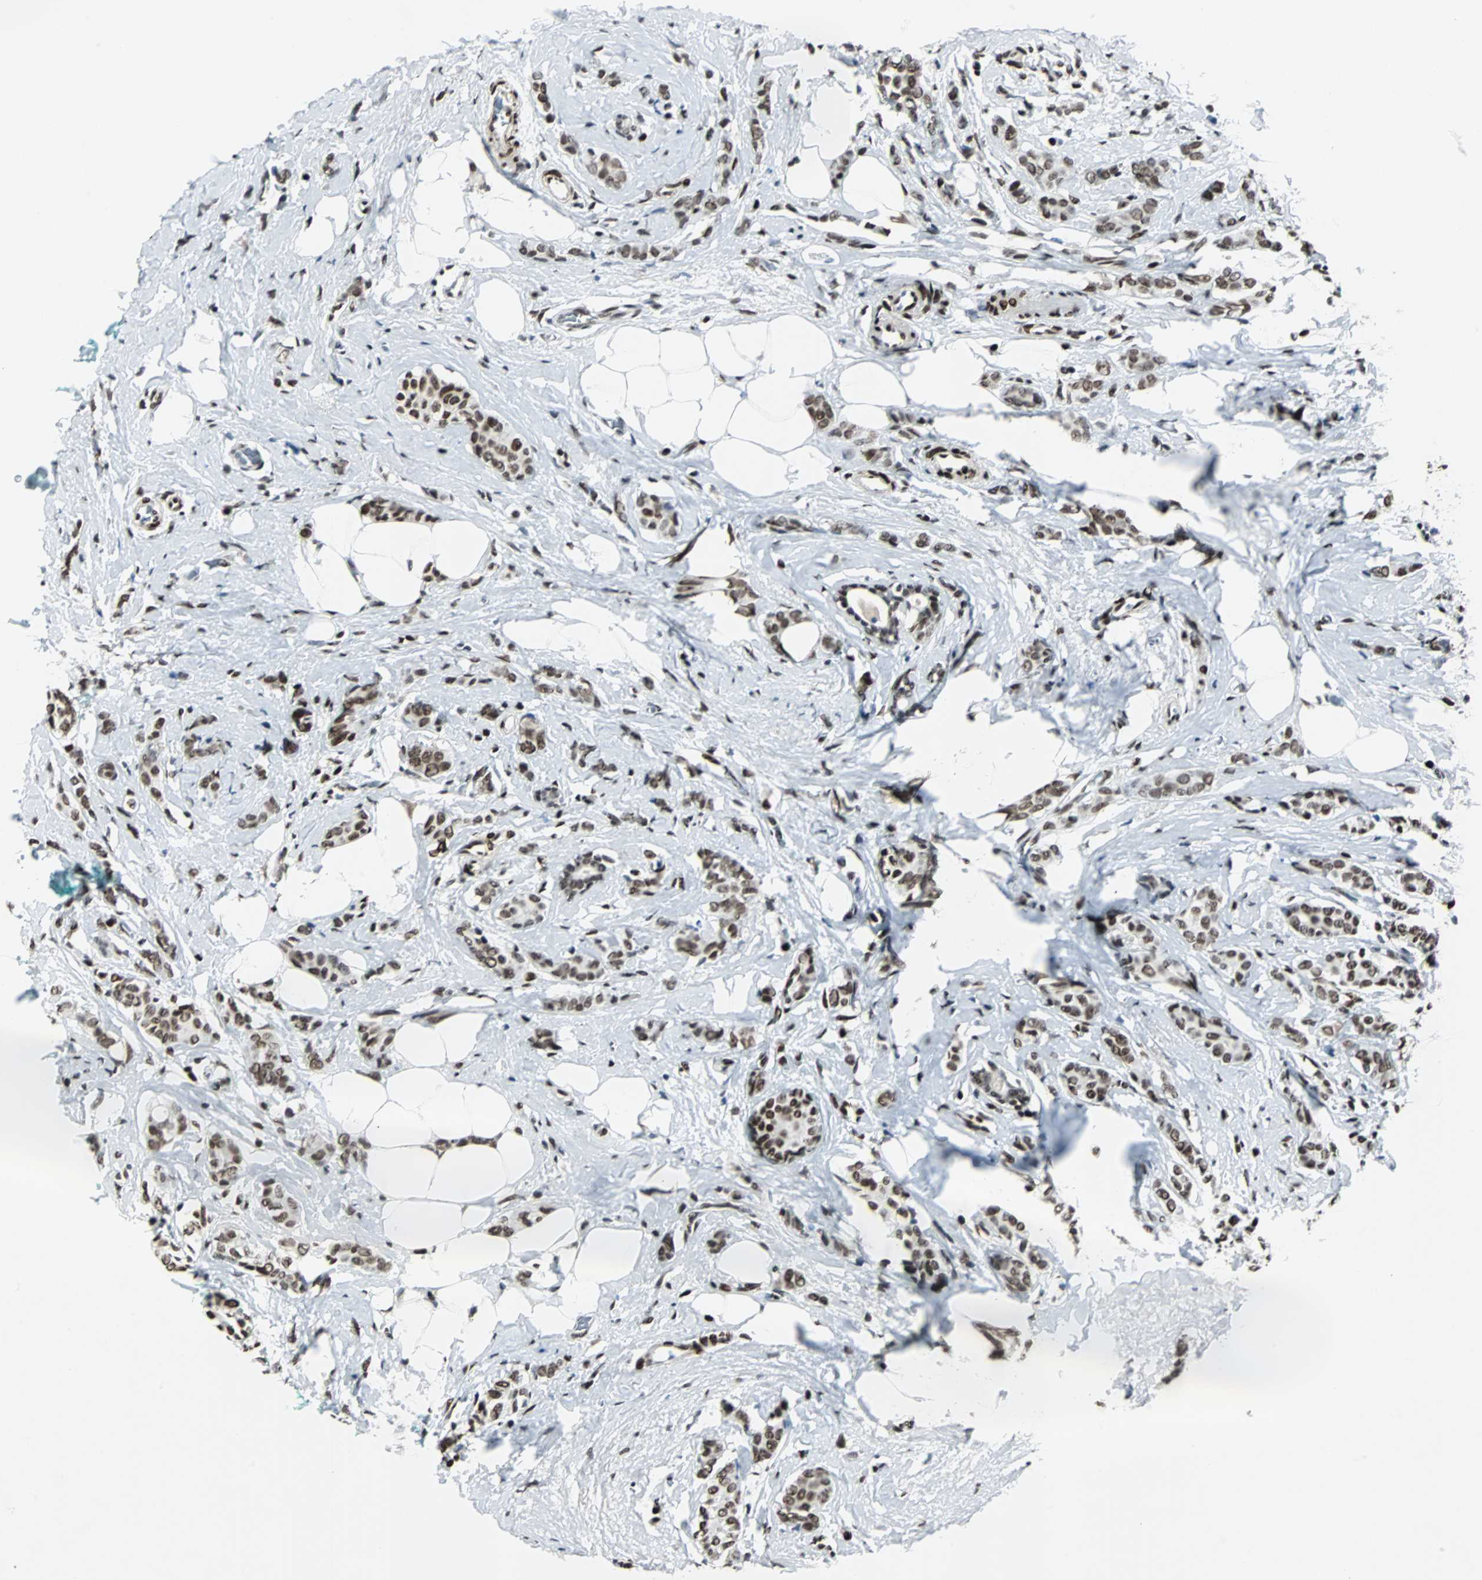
{"staining": {"intensity": "strong", "quantity": ">75%", "location": "nuclear"}, "tissue": "breast cancer", "cell_type": "Tumor cells", "image_type": "cancer", "snomed": [{"axis": "morphology", "description": "Lobular carcinoma"}, {"axis": "topography", "description": "Breast"}], "caption": "Breast cancer stained with DAB (3,3'-diaminobenzidine) immunohistochemistry (IHC) exhibits high levels of strong nuclear positivity in about >75% of tumor cells.", "gene": "MEF2D", "patient": {"sex": "female", "age": 60}}